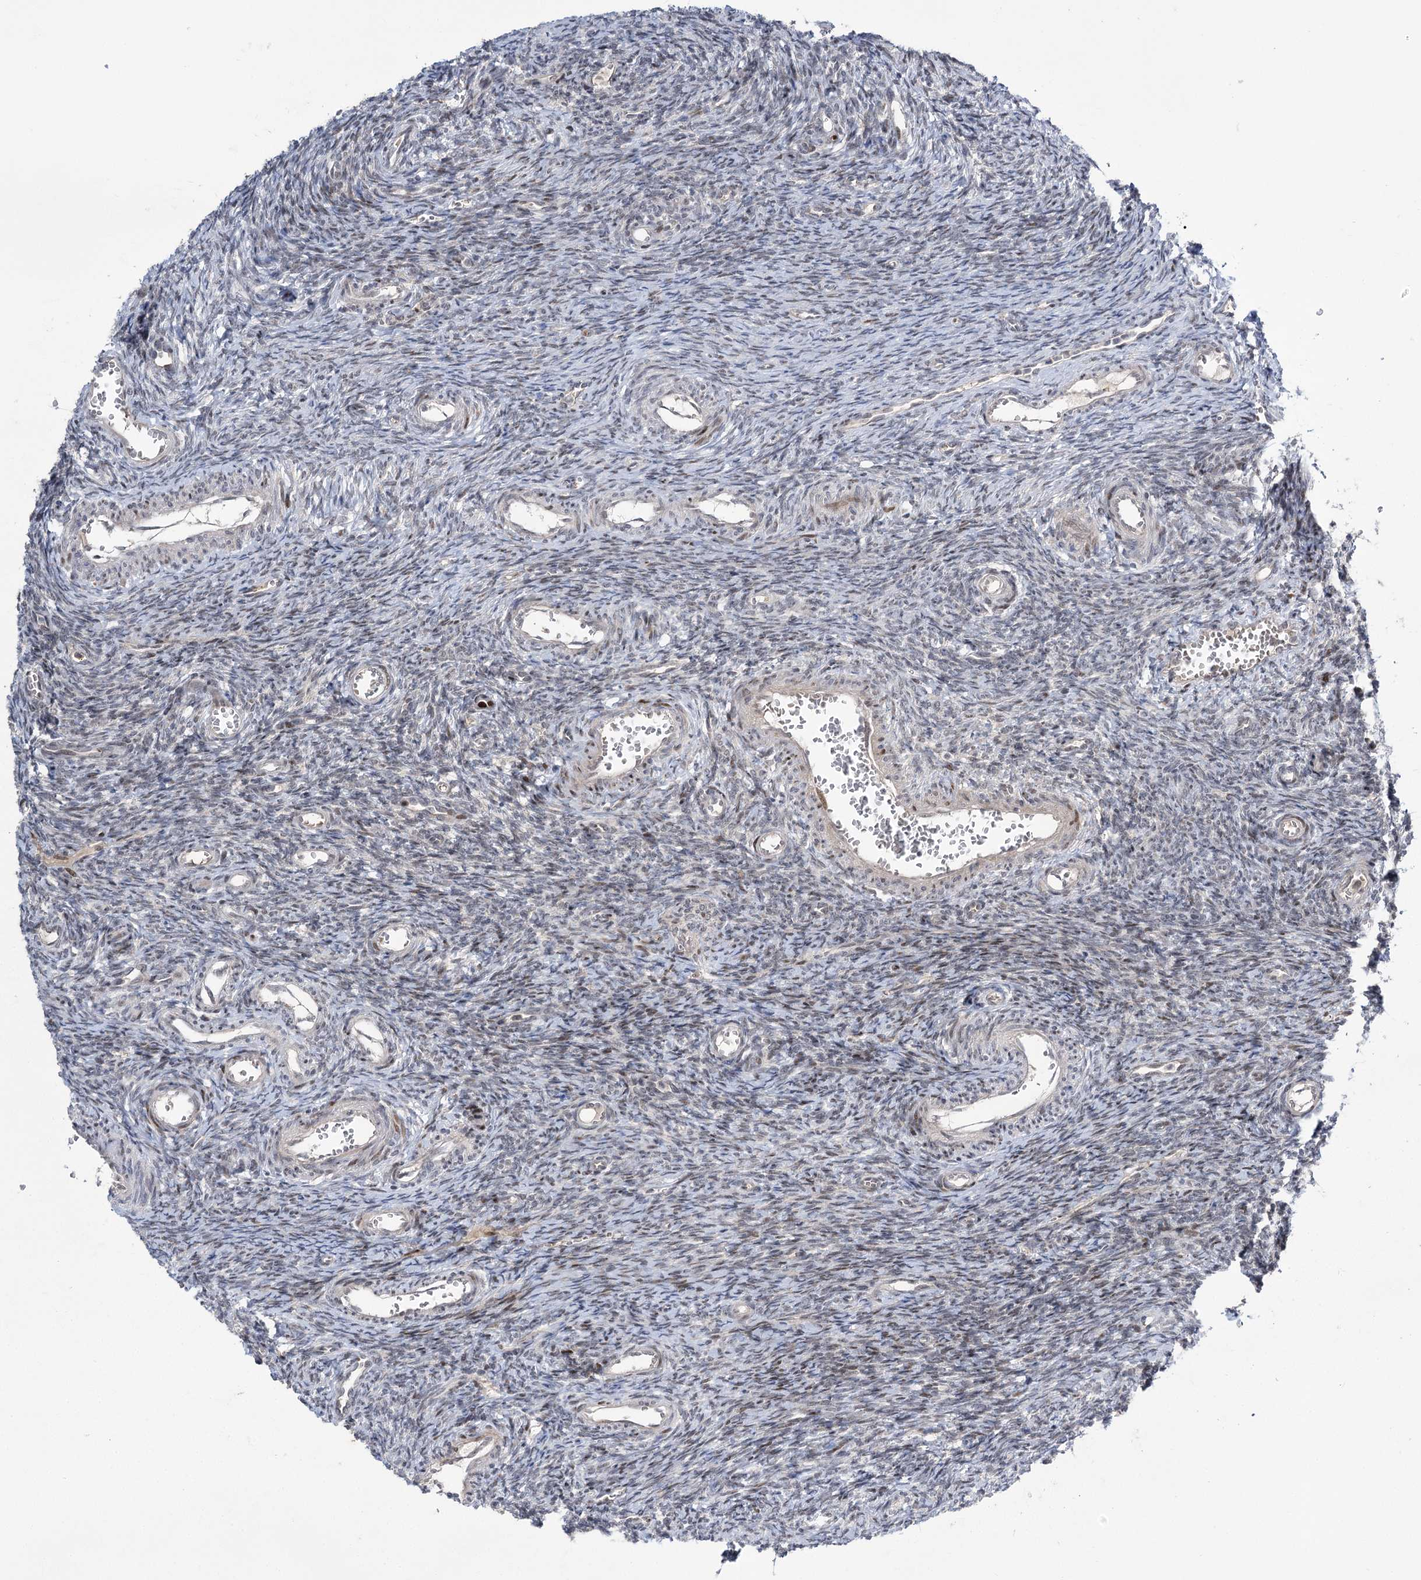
{"staining": {"intensity": "weak", "quantity": "<25%", "location": "nuclear"}, "tissue": "ovary", "cell_type": "Ovarian stroma cells", "image_type": "normal", "snomed": [{"axis": "morphology", "description": "Normal tissue, NOS"}, {"axis": "topography", "description": "Ovary"}], "caption": "This is an IHC photomicrograph of benign ovary. There is no positivity in ovarian stroma cells.", "gene": "HELQ", "patient": {"sex": "female", "age": 39}}